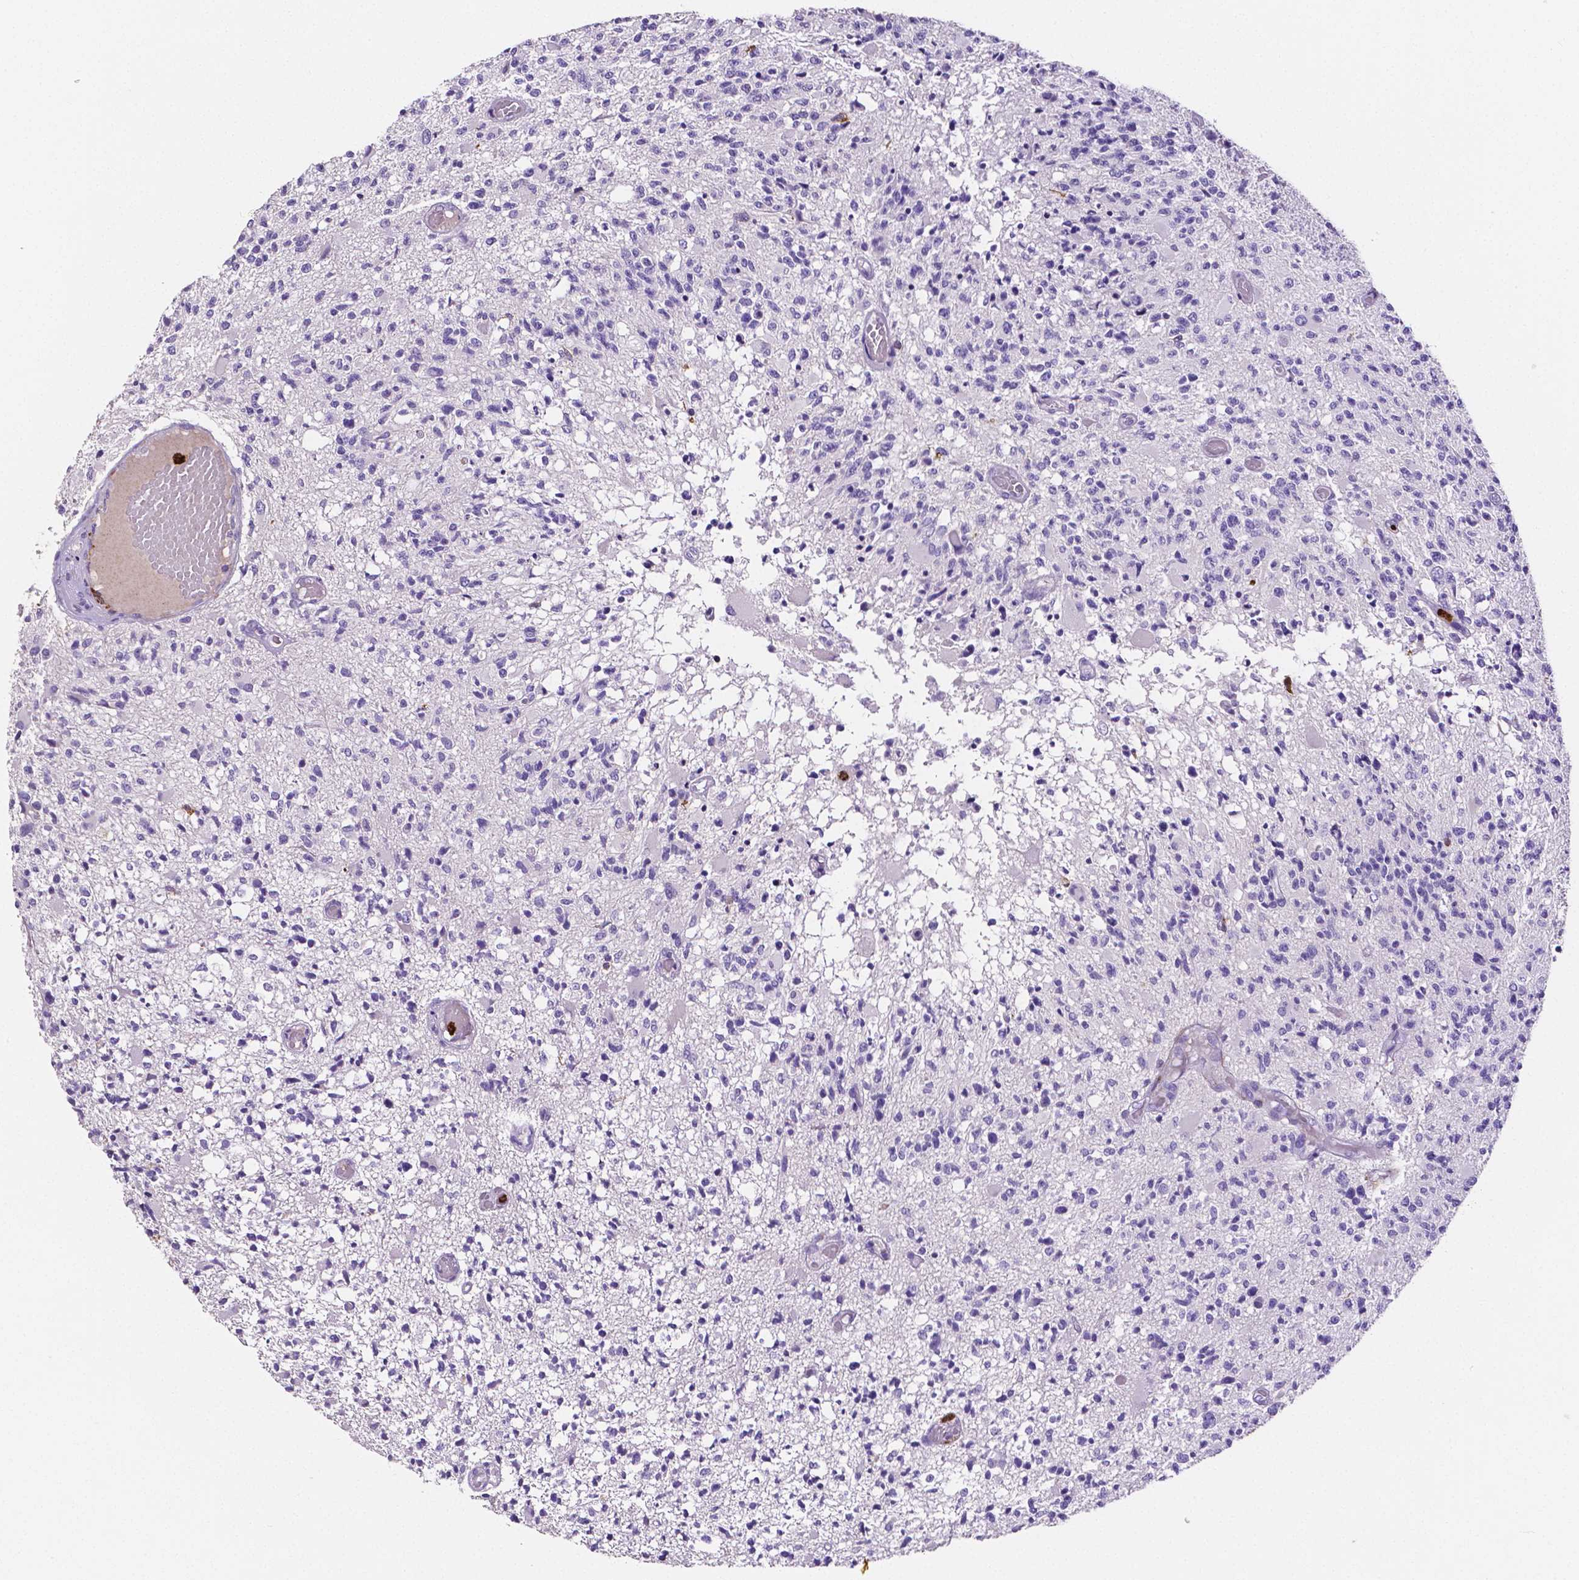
{"staining": {"intensity": "negative", "quantity": "none", "location": "none"}, "tissue": "glioma", "cell_type": "Tumor cells", "image_type": "cancer", "snomed": [{"axis": "morphology", "description": "Glioma, malignant, High grade"}, {"axis": "topography", "description": "Brain"}], "caption": "Histopathology image shows no protein positivity in tumor cells of malignant high-grade glioma tissue. (Brightfield microscopy of DAB (3,3'-diaminobenzidine) IHC at high magnification).", "gene": "MMP9", "patient": {"sex": "female", "age": 63}}